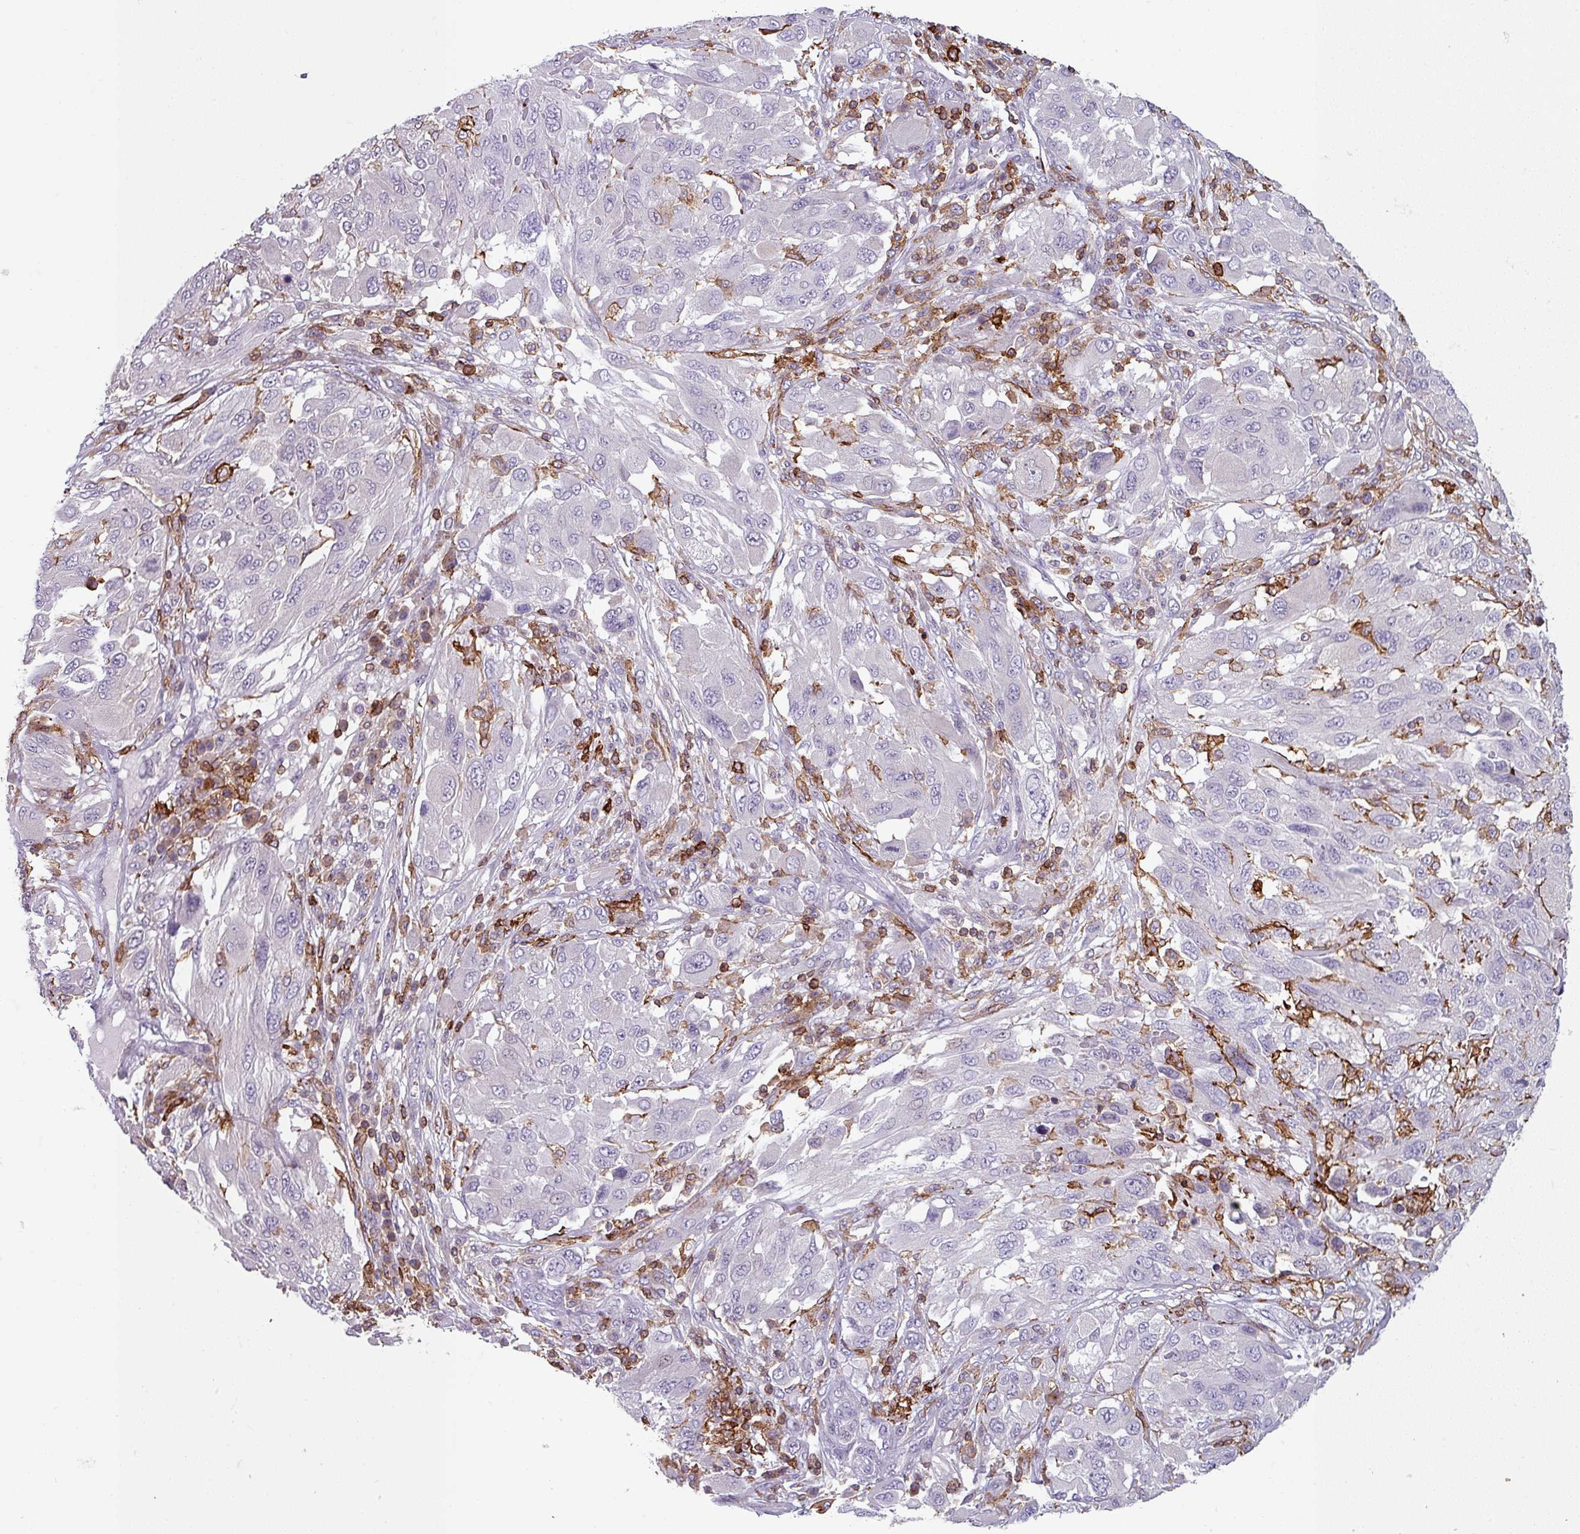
{"staining": {"intensity": "negative", "quantity": "none", "location": "none"}, "tissue": "melanoma", "cell_type": "Tumor cells", "image_type": "cancer", "snomed": [{"axis": "morphology", "description": "Malignant melanoma, NOS"}, {"axis": "topography", "description": "Skin"}], "caption": "The IHC image has no significant positivity in tumor cells of melanoma tissue.", "gene": "NEDD9", "patient": {"sex": "female", "age": 91}}